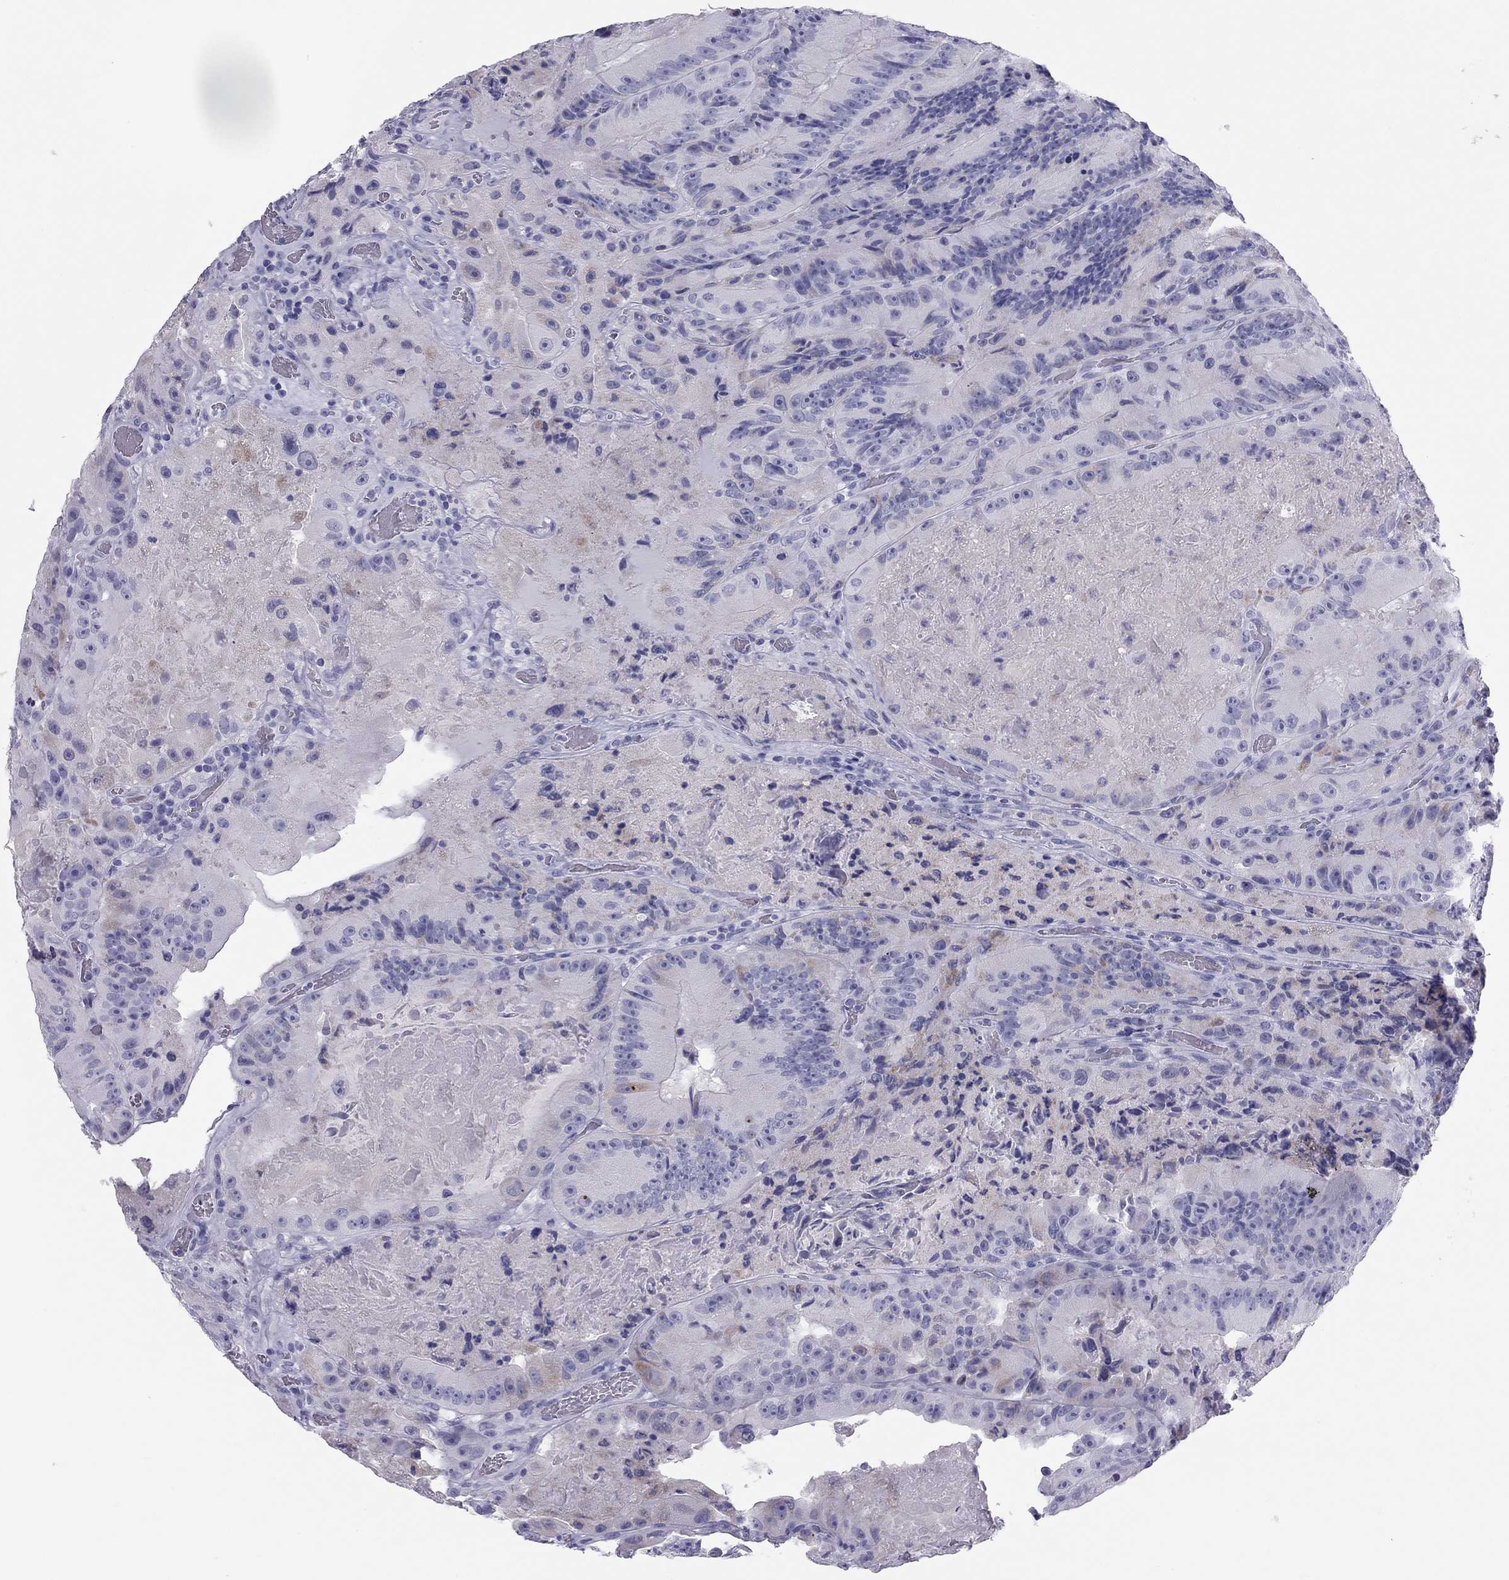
{"staining": {"intensity": "negative", "quantity": "none", "location": "none"}, "tissue": "colorectal cancer", "cell_type": "Tumor cells", "image_type": "cancer", "snomed": [{"axis": "morphology", "description": "Adenocarcinoma, NOS"}, {"axis": "topography", "description": "Colon"}], "caption": "Colorectal cancer stained for a protein using immunohistochemistry shows no expression tumor cells.", "gene": "TRPM3", "patient": {"sex": "female", "age": 86}}